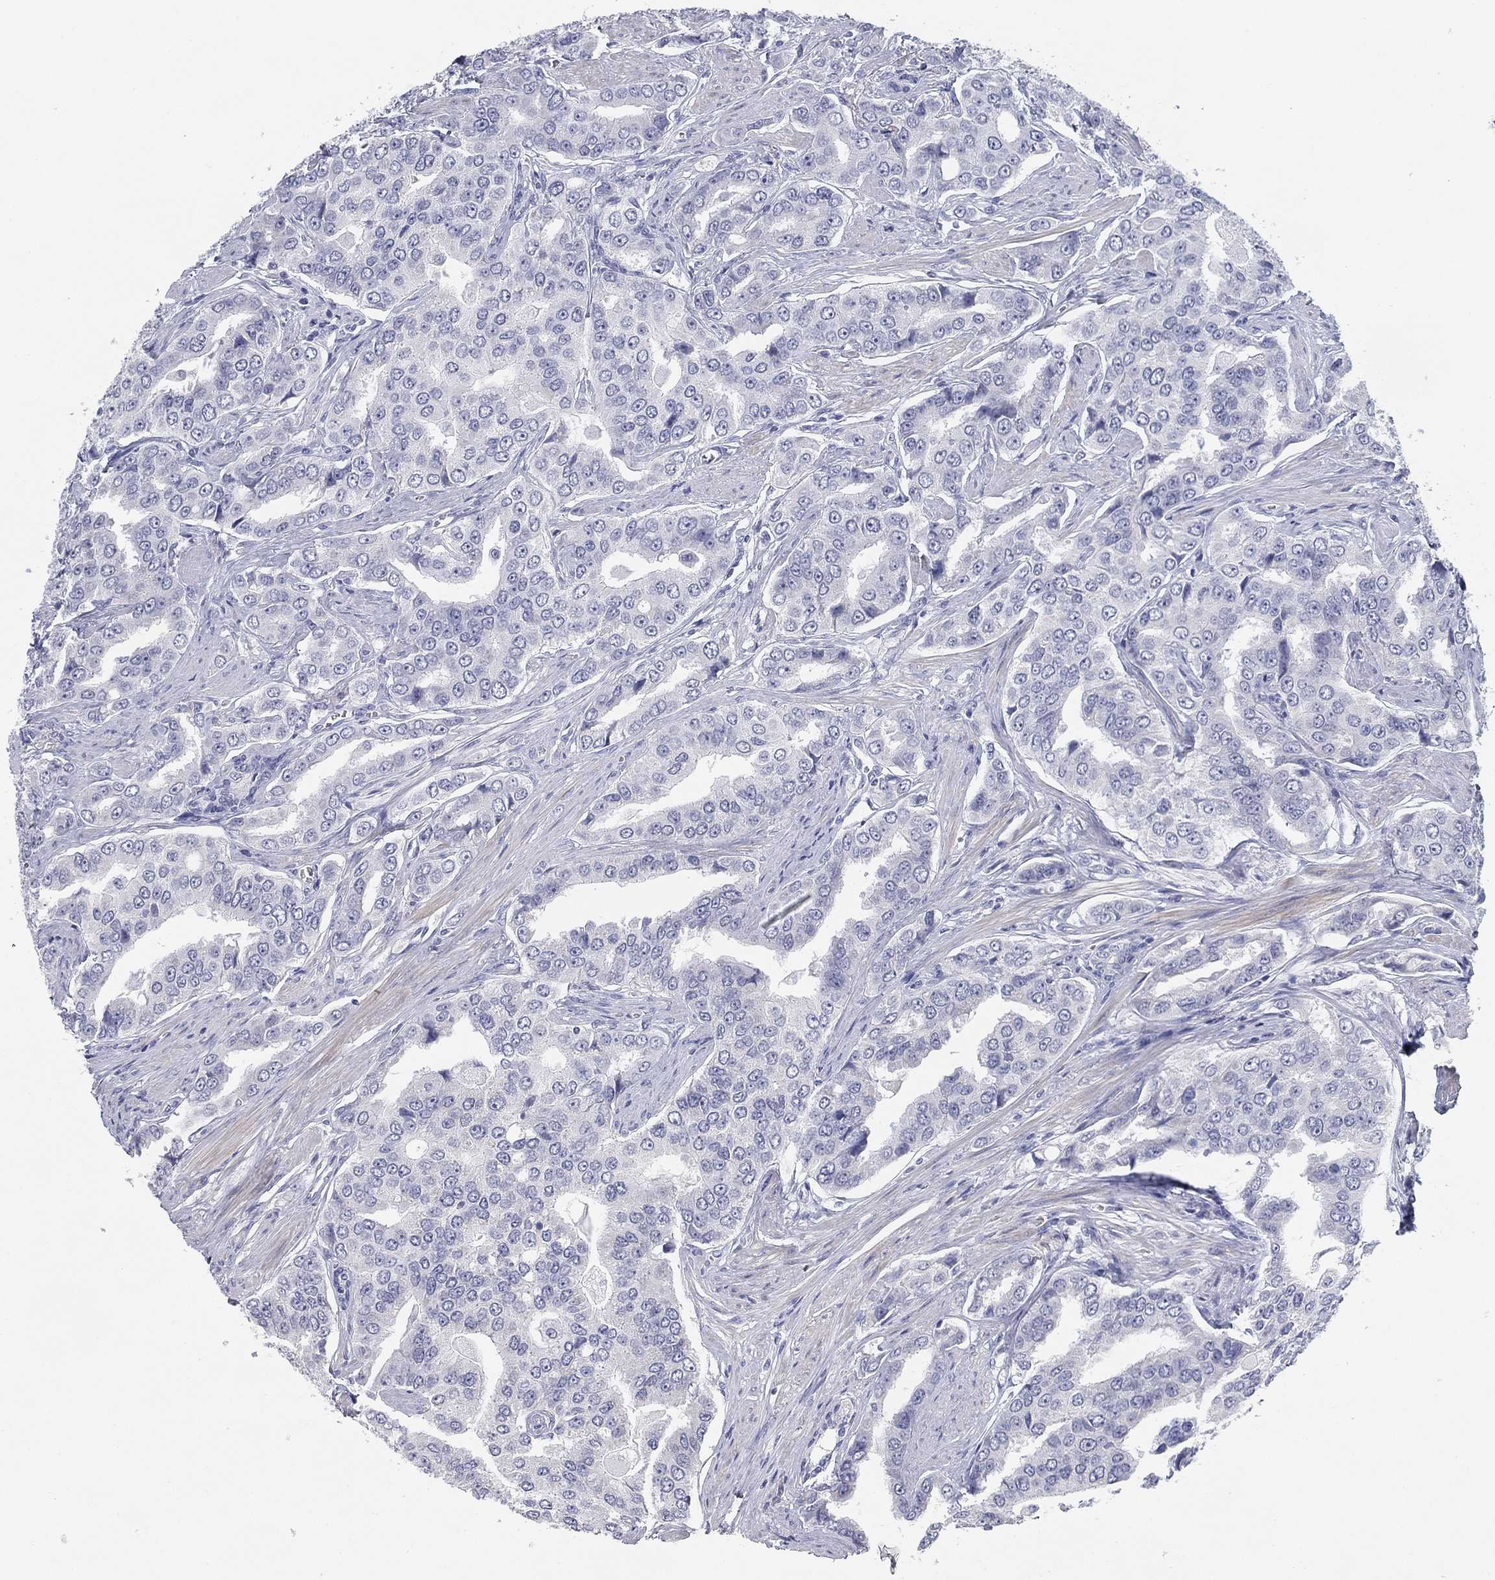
{"staining": {"intensity": "negative", "quantity": "none", "location": "none"}, "tissue": "prostate cancer", "cell_type": "Tumor cells", "image_type": "cancer", "snomed": [{"axis": "morphology", "description": "Adenocarcinoma, NOS"}, {"axis": "topography", "description": "Prostate and seminal vesicle, NOS"}, {"axis": "topography", "description": "Prostate"}], "caption": "Tumor cells are negative for protein expression in human prostate cancer. Brightfield microscopy of IHC stained with DAB (brown) and hematoxylin (blue), captured at high magnification.", "gene": "CD79B", "patient": {"sex": "male", "age": 69}}